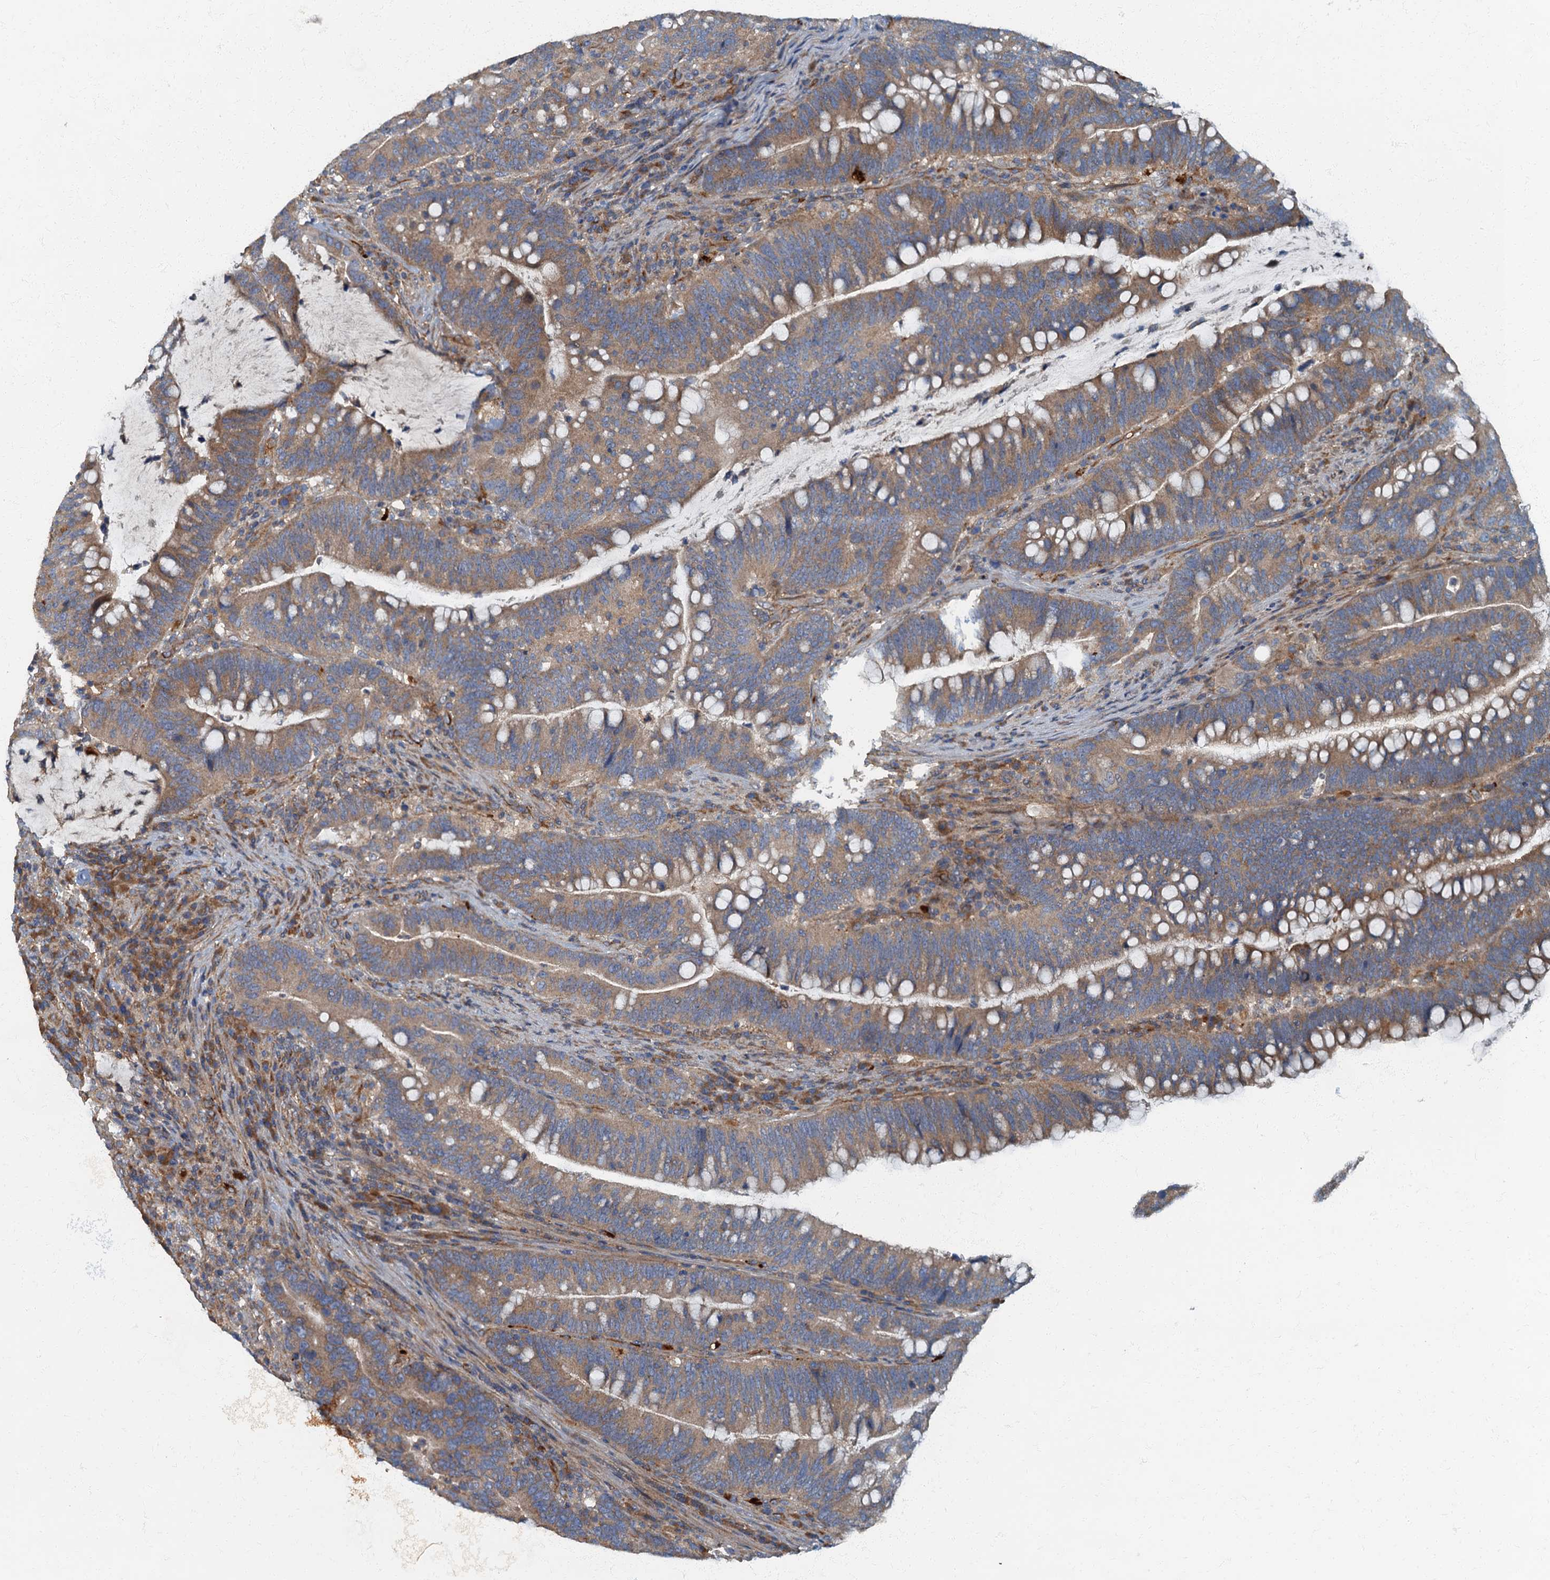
{"staining": {"intensity": "weak", "quantity": ">75%", "location": "cytoplasmic/membranous"}, "tissue": "colorectal cancer", "cell_type": "Tumor cells", "image_type": "cancer", "snomed": [{"axis": "morphology", "description": "Adenocarcinoma, NOS"}, {"axis": "topography", "description": "Colon"}], "caption": "Tumor cells display weak cytoplasmic/membranous expression in about >75% of cells in adenocarcinoma (colorectal). (Brightfield microscopy of DAB IHC at high magnification).", "gene": "ARL11", "patient": {"sex": "female", "age": 66}}